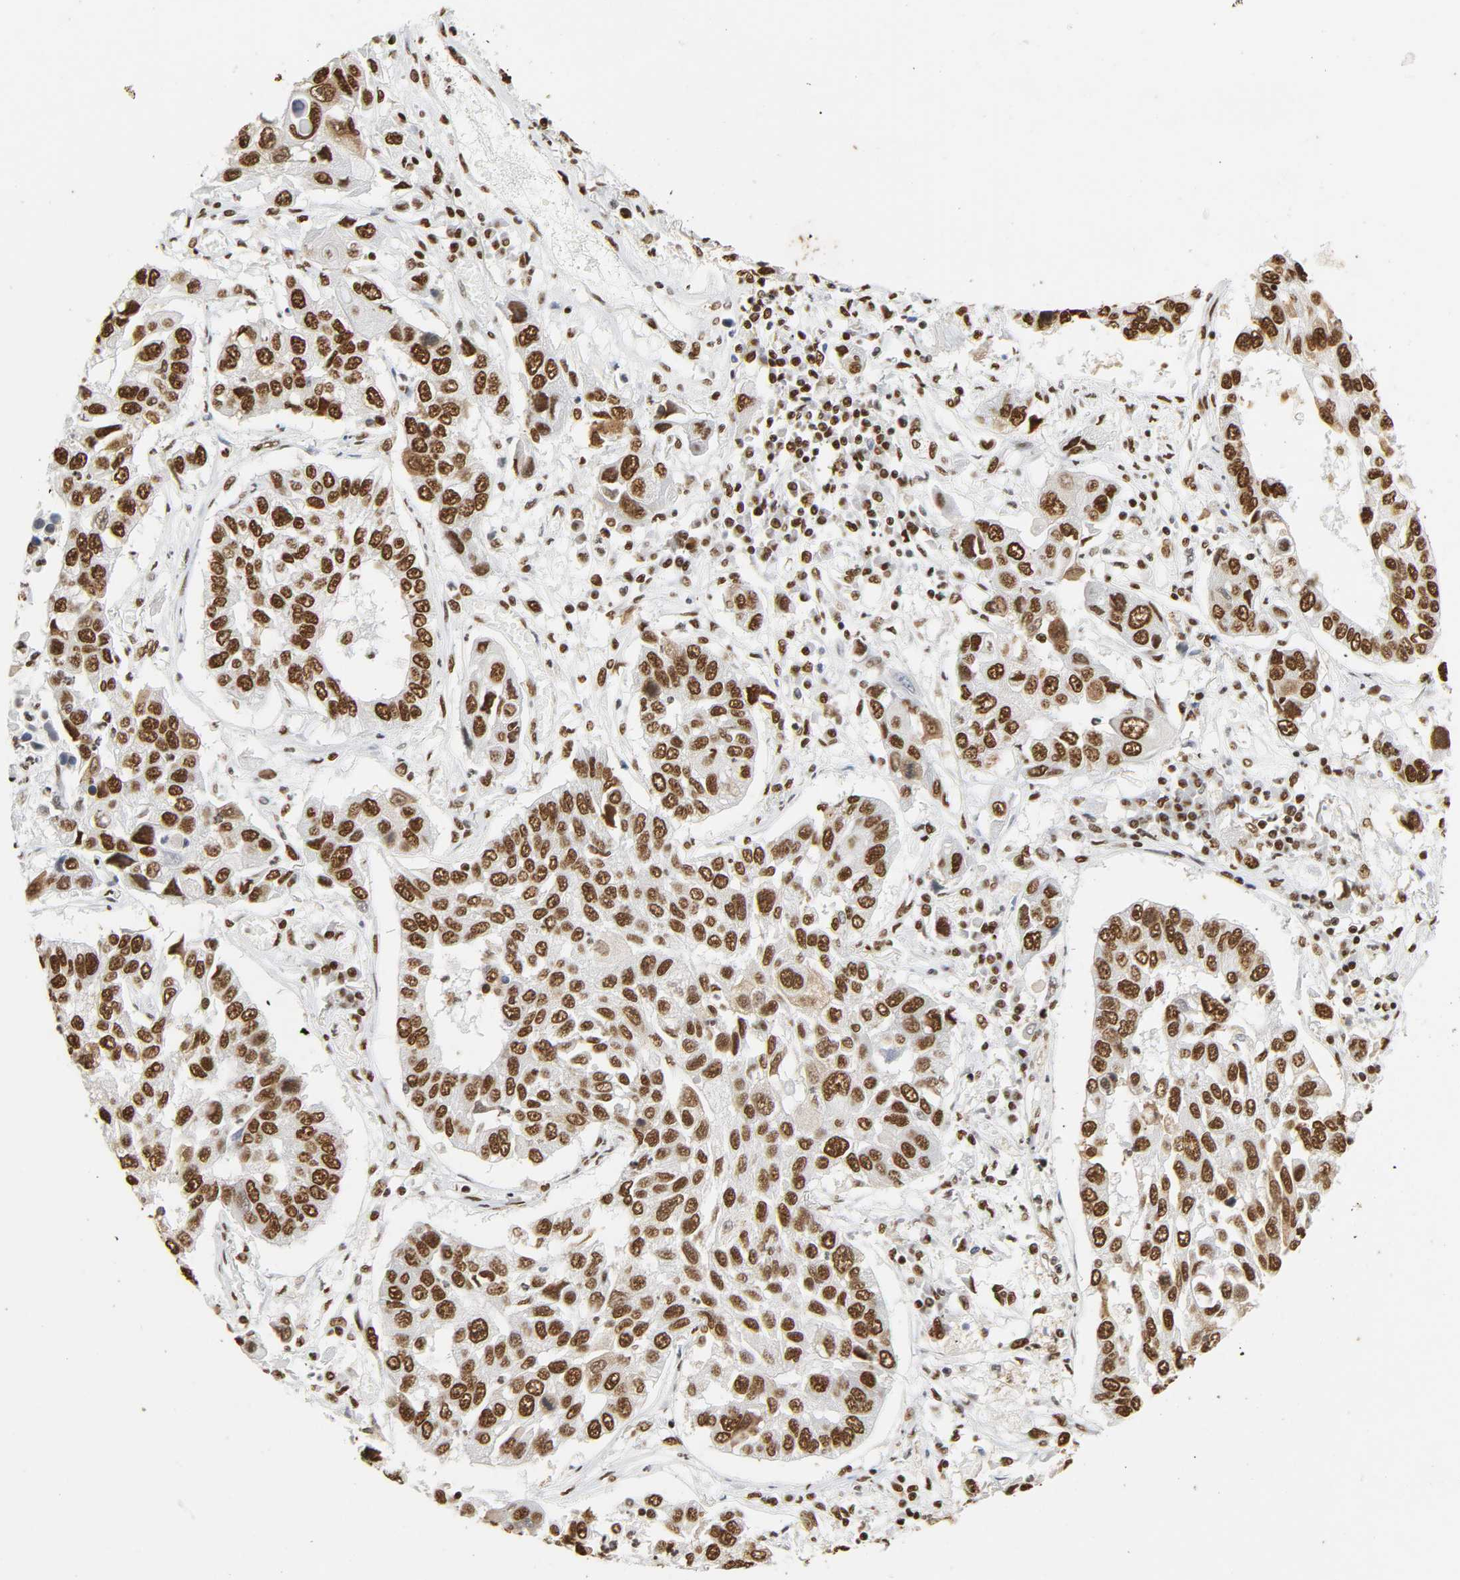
{"staining": {"intensity": "strong", "quantity": ">75%", "location": "nuclear"}, "tissue": "lung cancer", "cell_type": "Tumor cells", "image_type": "cancer", "snomed": [{"axis": "morphology", "description": "Squamous cell carcinoma, NOS"}, {"axis": "topography", "description": "Lung"}], "caption": "Tumor cells exhibit high levels of strong nuclear staining in about >75% of cells in human lung cancer.", "gene": "HNRNPC", "patient": {"sex": "male", "age": 71}}